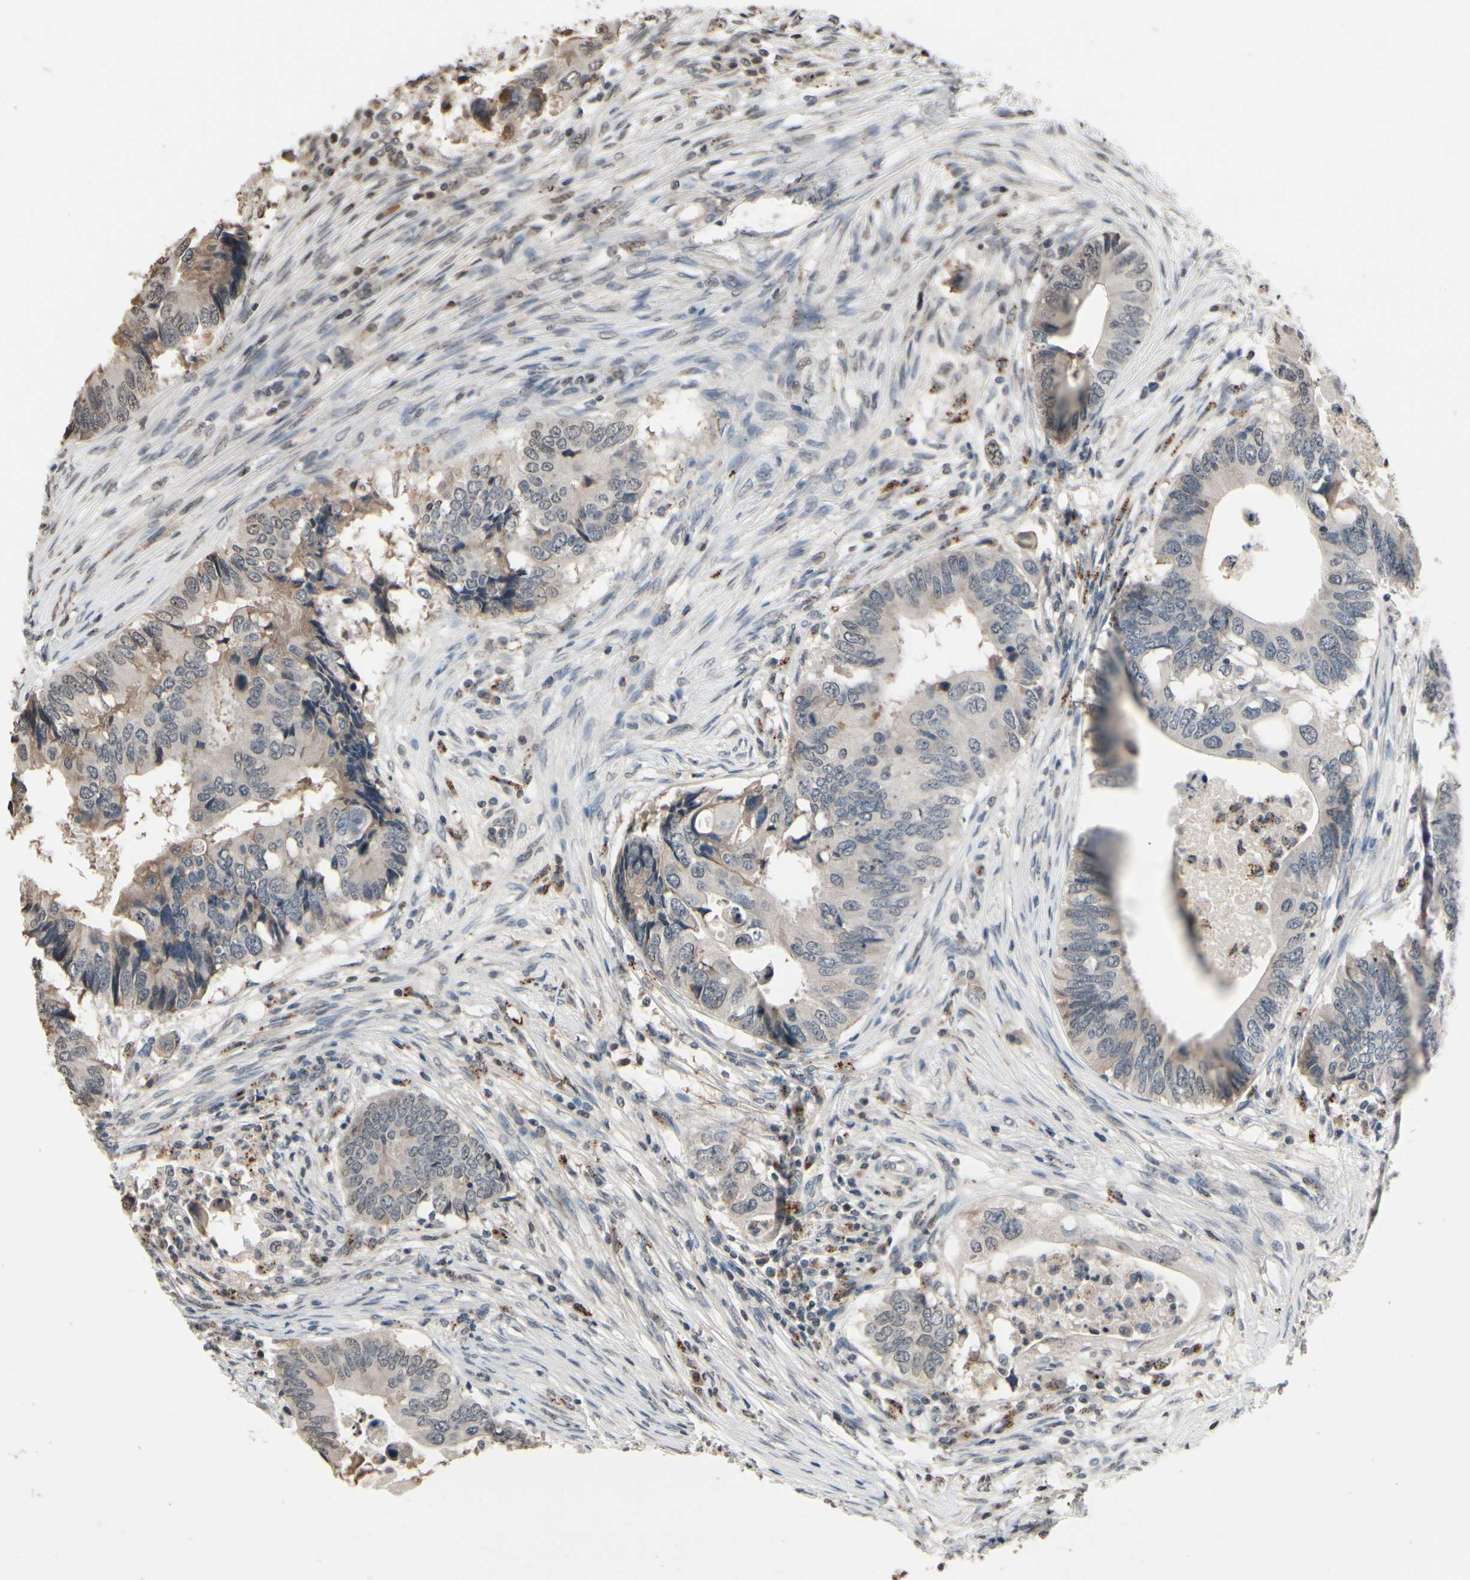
{"staining": {"intensity": "negative", "quantity": "none", "location": "none"}, "tissue": "colorectal cancer", "cell_type": "Tumor cells", "image_type": "cancer", "snomed": [{"axis": "morphology", "description": "Adenocarcinoma, NOS"}, {"axis": "topography", "description": "Colon"}], "caption": "Colorectal cancer stained for a protein using IHC shows no staining tumor cells.", "gene": "HIPK2", "patient": {"sex": "male", "age": 71}}